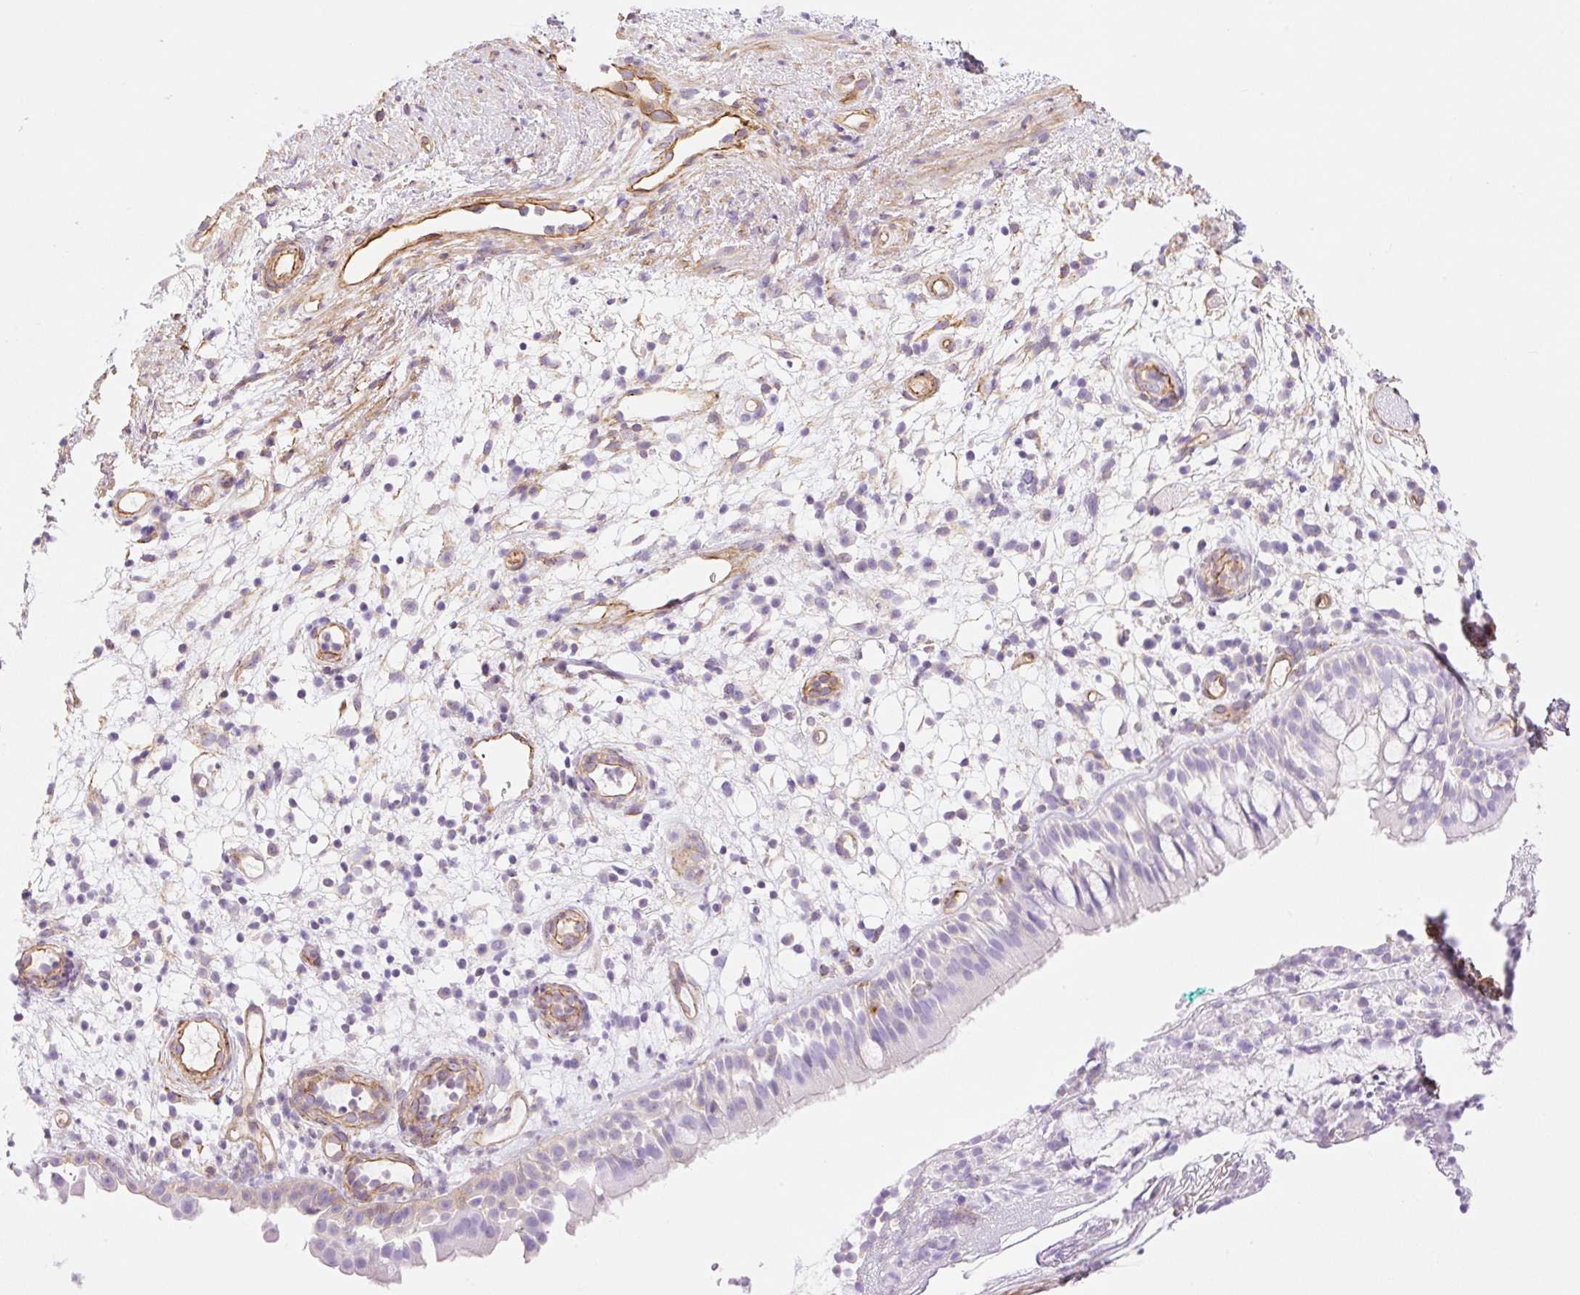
{"staining": {"intensity": "negative", "quantity": "none", "location": "none"}, "tissue": "nasopharynx", "cell_type": "Respiratory epithelial cells", "image_type": "normal", "snomed": [{"axis": "morphology", "description": "Normal tissue, NOS"}, {"axis": "morphology", "description": "Inflammation, NOS"}, {"axis": "topography", "description": "Nasopharynx"}], "caption": "Image shows no significant protein staining in respiratory epithelial cells of benign nasopharynx. The staining is performed using DAB (3,3'-diaminobenzidine) brown chromogen with nuclei counter-stained in using hematoxylin.", "gene": "EHD1", "patient": {"sex": "male", "age": 54}}